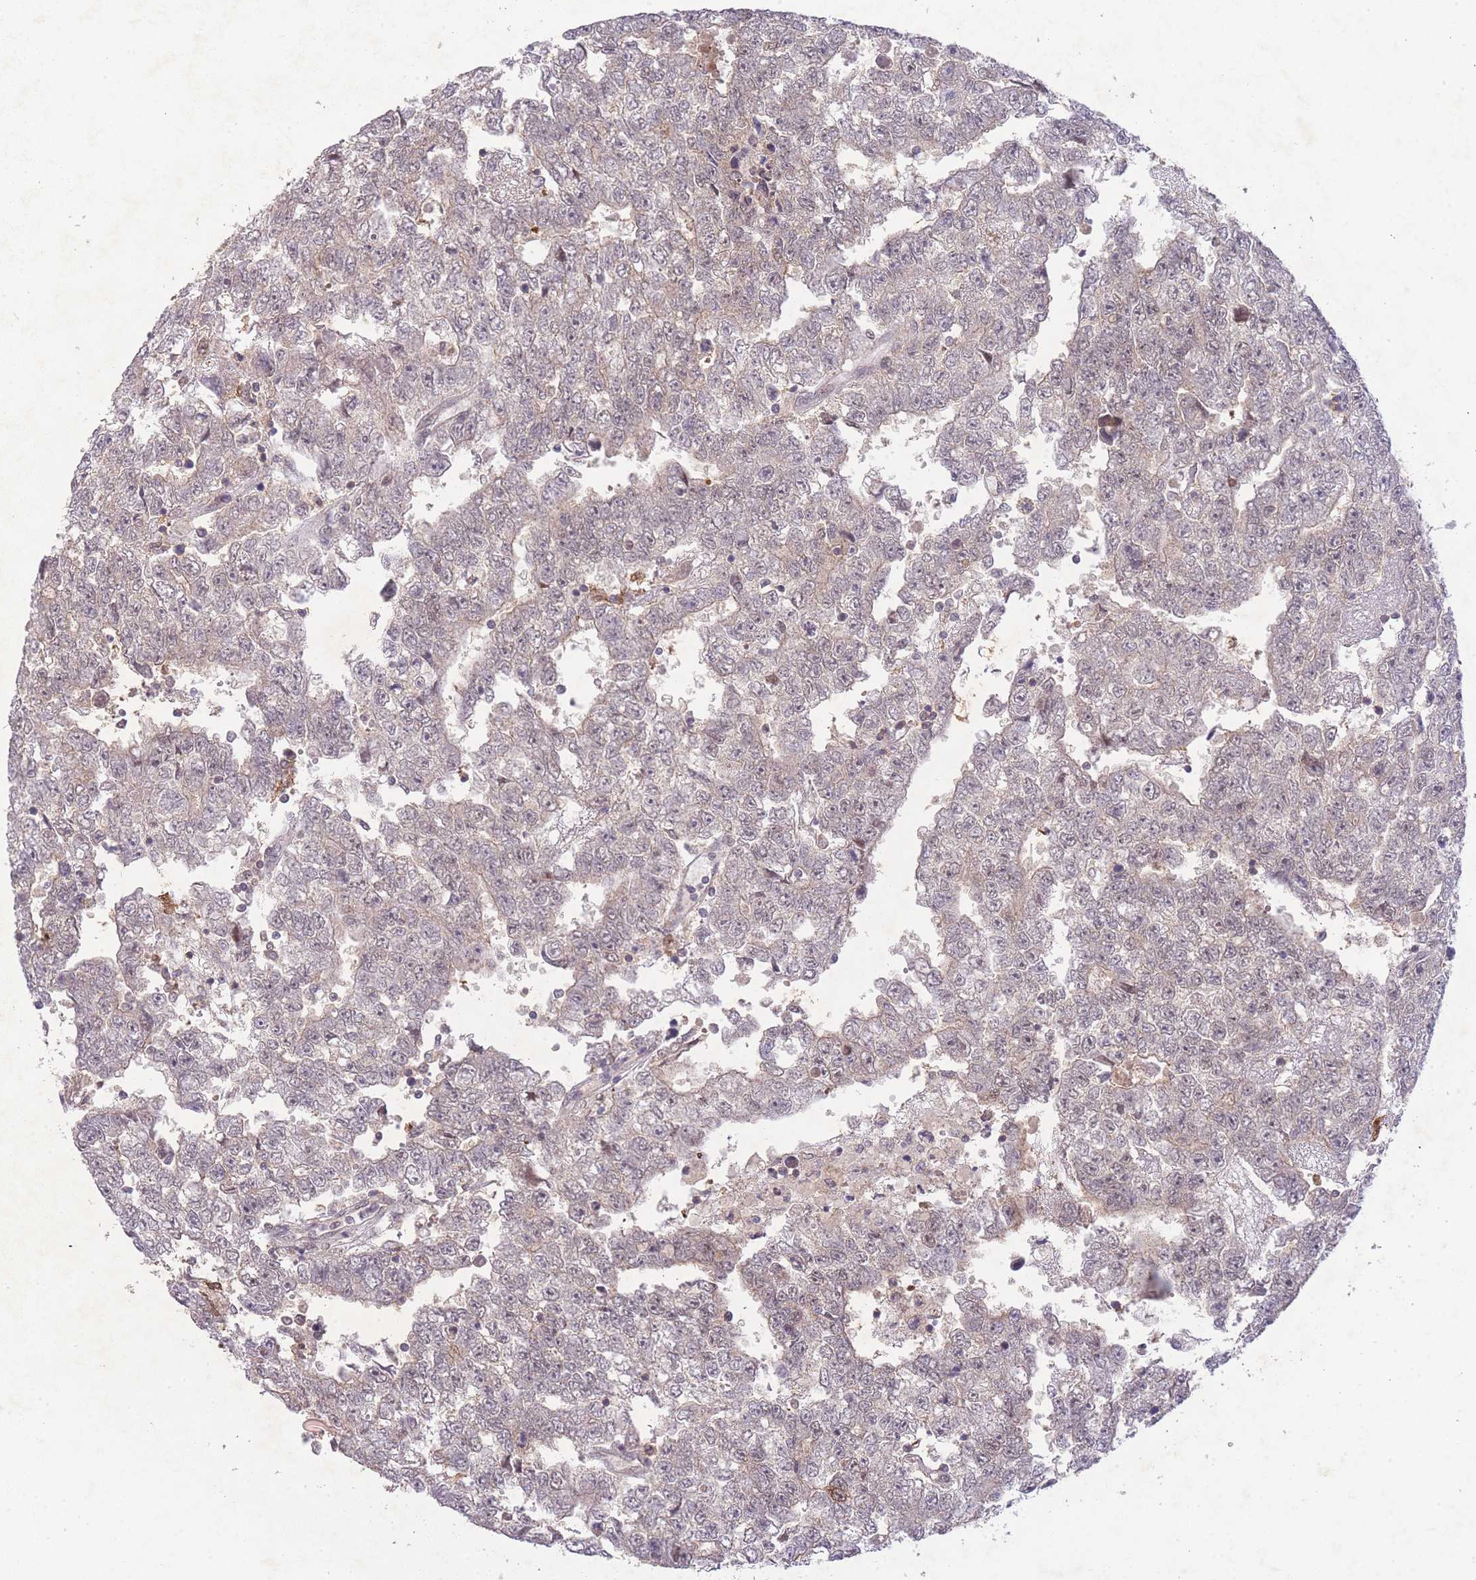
{"staining": {"intensity": "negative", "quantity": "none", "location": "none"}, "tissue": "testis cancer", "cell_type": "Tumor cells", "image_type": "cancer", "snomed": [{"axis": "morphology", "description": "Carcinoma, Embryonal, NOS"}, {"axis": "topography", "description": "Testis"}], "caption": "Human testis embryonal carcinoma stained for a protein using IHC demonstrates no positivity in tumor cells.", "gene": "RNF144B", "patient": {"sex": "male", "age": 25}}